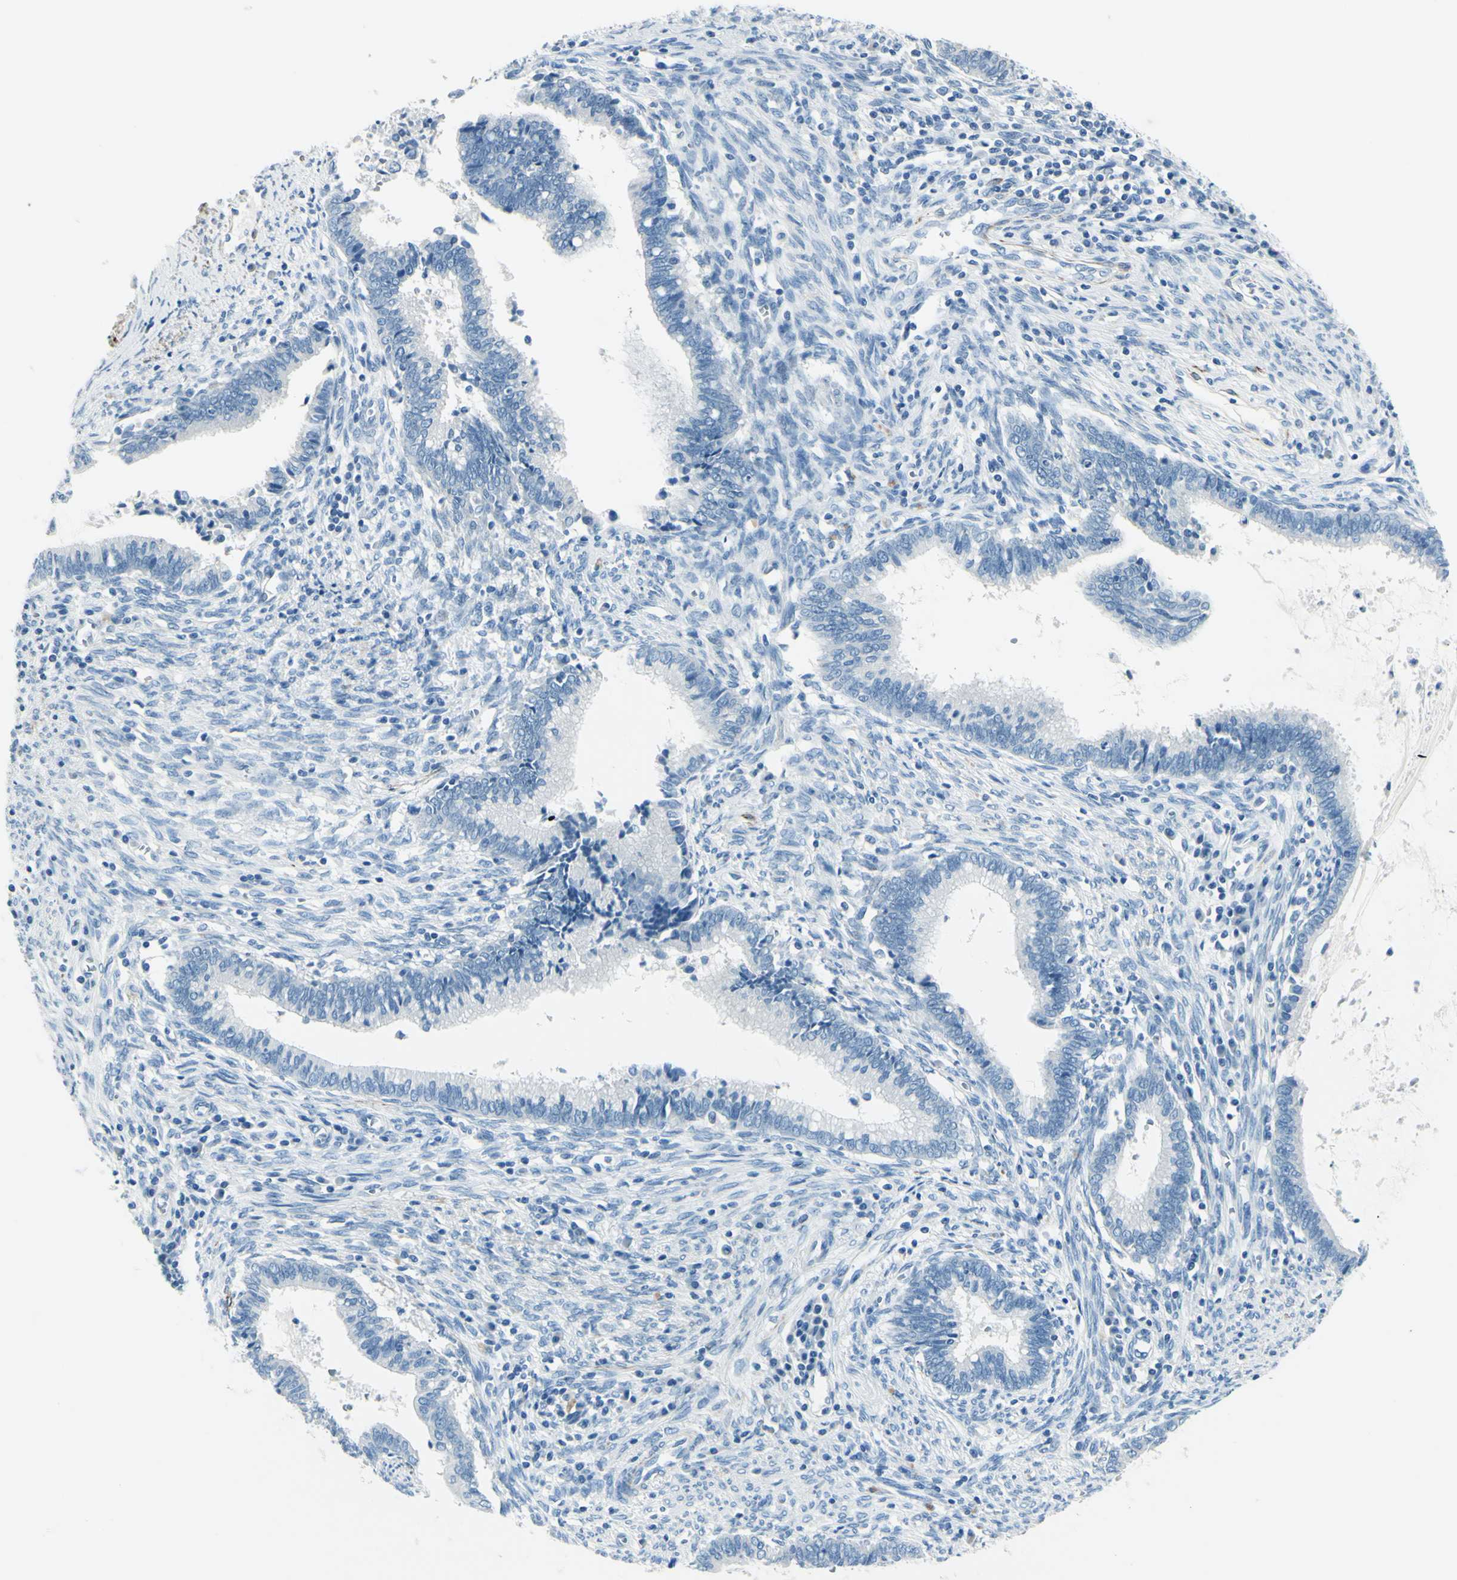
{"staining": {"intensity": "negative", "quantity": "none", "location": "none"}, "tissue": "cervical cancer", "cell_type": "Tumor cells", "image_type": "cancer", "snomed": [{"axis": "morphology", "description": "Adenocarcinoma, NOS"}, {"axis": "topography", "description": "Cervix"}], "caption": "IHC histopathology image of human adenocarcinoma (cervical) stained for a protein (brown), which exhibits no expression in tumor cells. Nuclei are stained in blue.", "gene": "CDH15", "patient": {"sex": "female", "age": 44}}